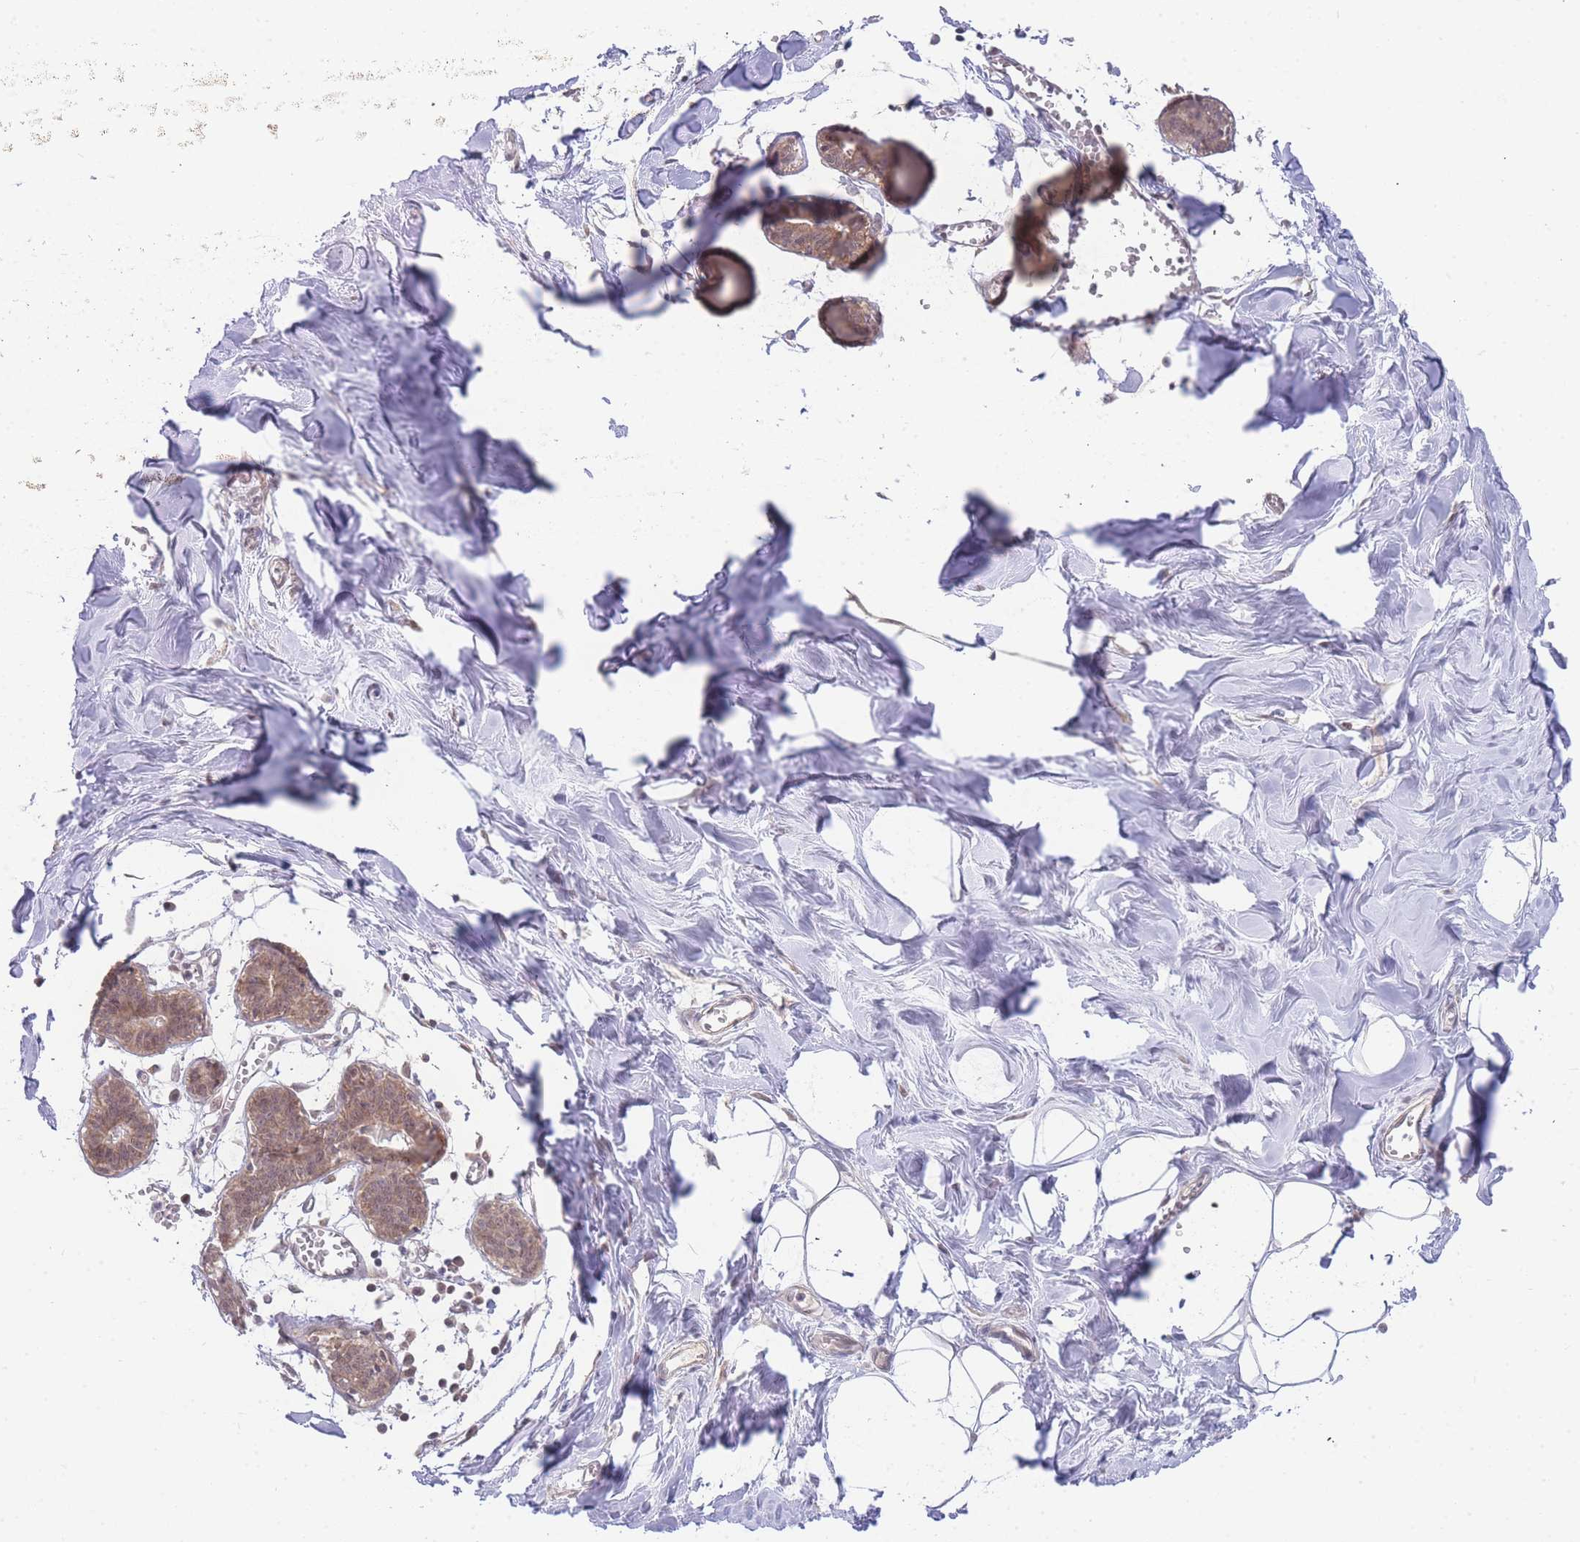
{"staining": {"intensity": "negative", "quantity": "none", "location": "none"}, "tissue": "breast", "cell_type": "Adipocytes", "image_type": "normal", "snomed": [{"axis": "morphology", "description": "Normal tissue, NOS"}, {"axis": "topography", "description": "Breast"}], "caption": "An image of human breast is negative for staining in adipocytes.", "gene": "KIAA1191", "patient": {"sex": "female", "age": 27}}